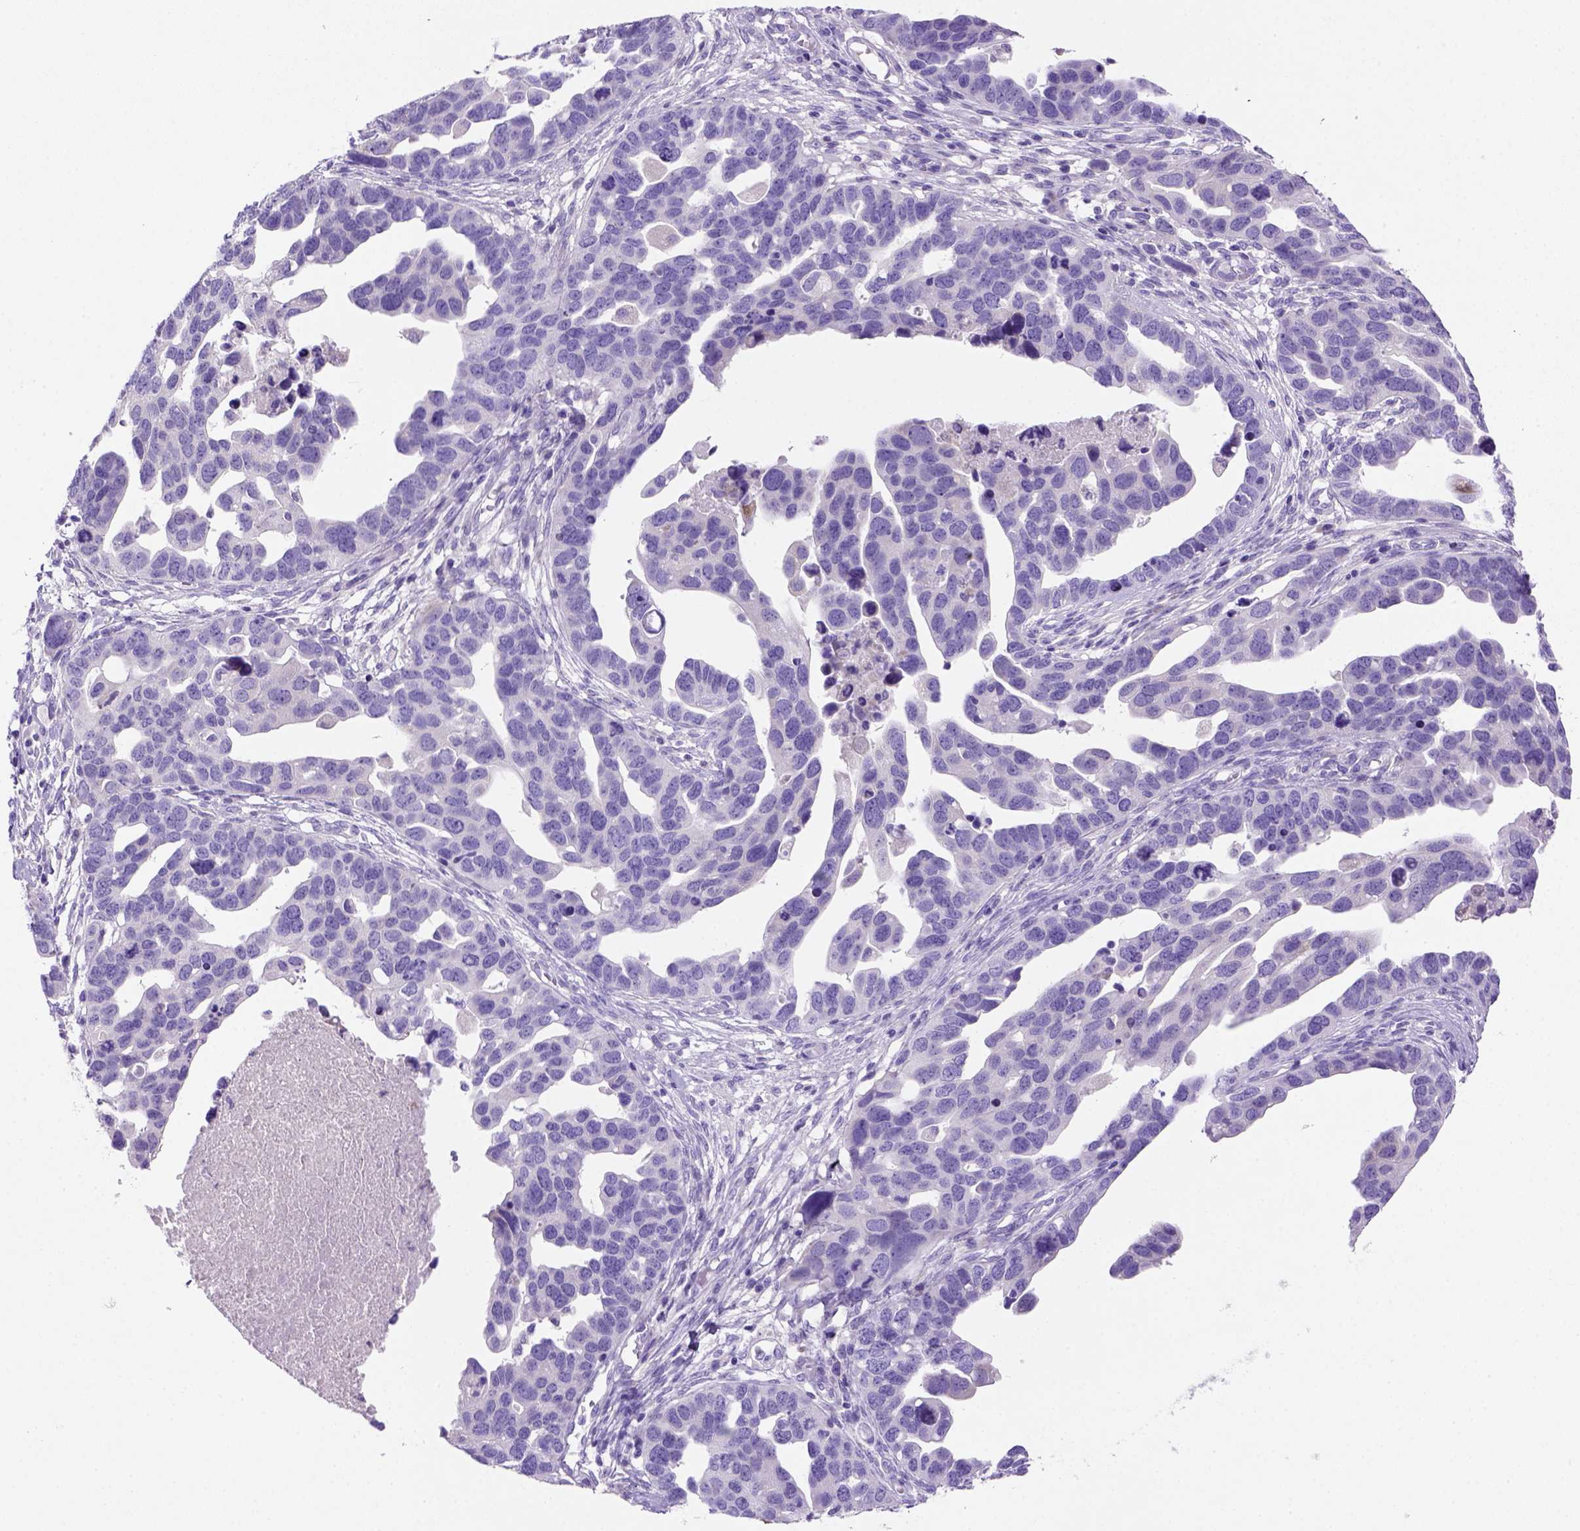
{"staining": {"intensity": "negative", "quantity": "none", "location": "none"}, "tissue": "ovarian cancer", "cell_type": "Tumor cells", "image_type": "cancer", "snomed": [{"axis": "morphology", "description": "Cystadenocarcinoma, serous, NOS"}, {"axis": "topography", "description": "Ovary"}], "caption": "Protein analysis of ovarian cancer demonstrates no significant positivity in tumor cells.", "gene": "SIRPD", "patient": {"sex": "female", "age": 54}}